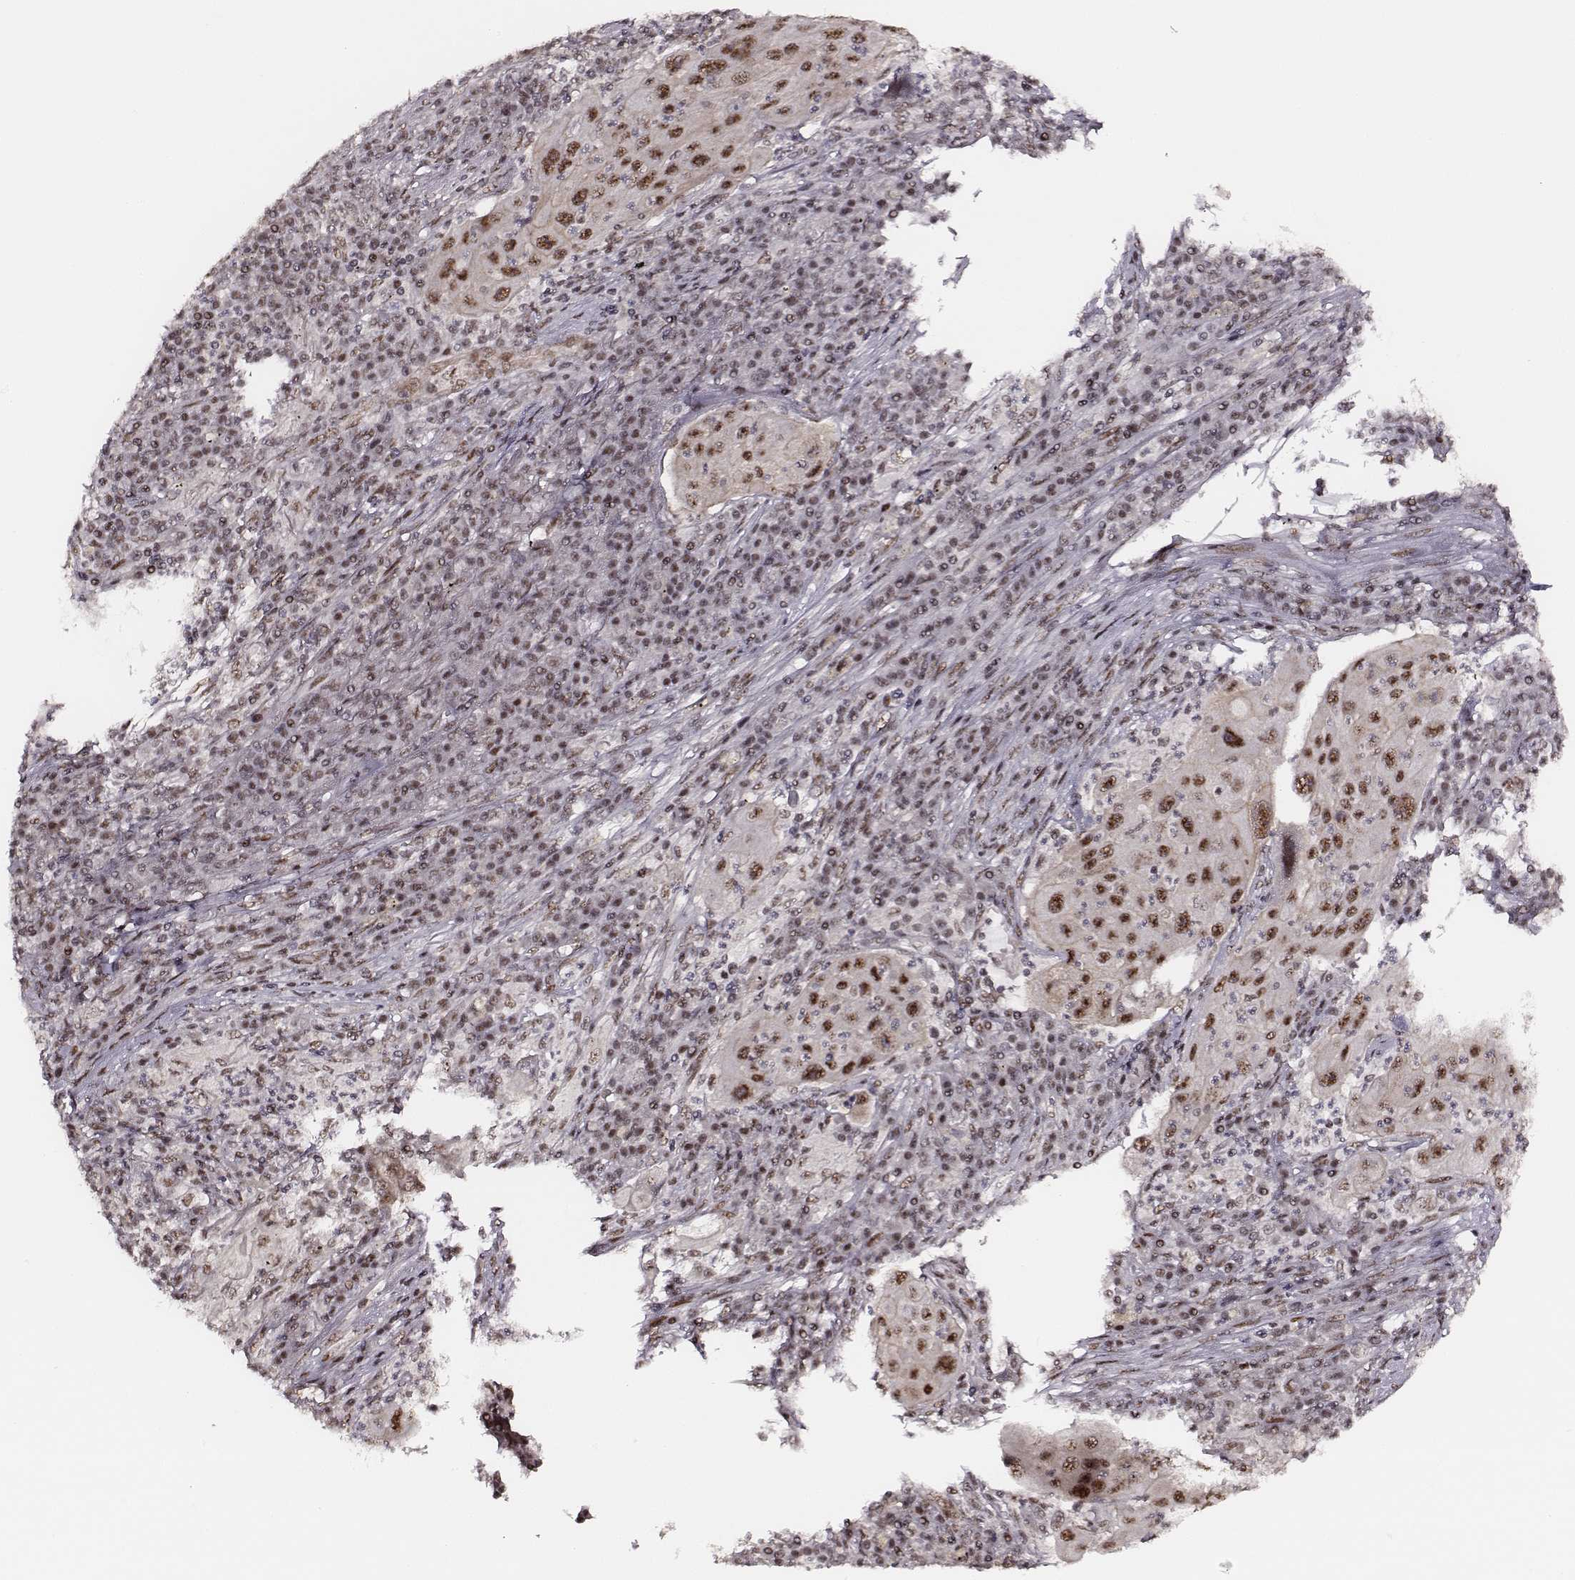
{"staining": {"intensity": "strong", "quantity": ">75%", "location": "nuclear"}, "tissue": "lung cancer", "cell_type": "Tumor cells", "image_type": "cancer", "snomed": [{"axis": "morphology", "description": "Squamous cell carcinoma, NOS"}, {"axis": "topography", "description": "Lung"}], "caption": "Human lung cancer stained for a protein (brown) shows strong nuclear positive staining in approximately >75% of tumor cells.", "gene": "PPARA", "patient": {"sex": "female", "age": 59}}